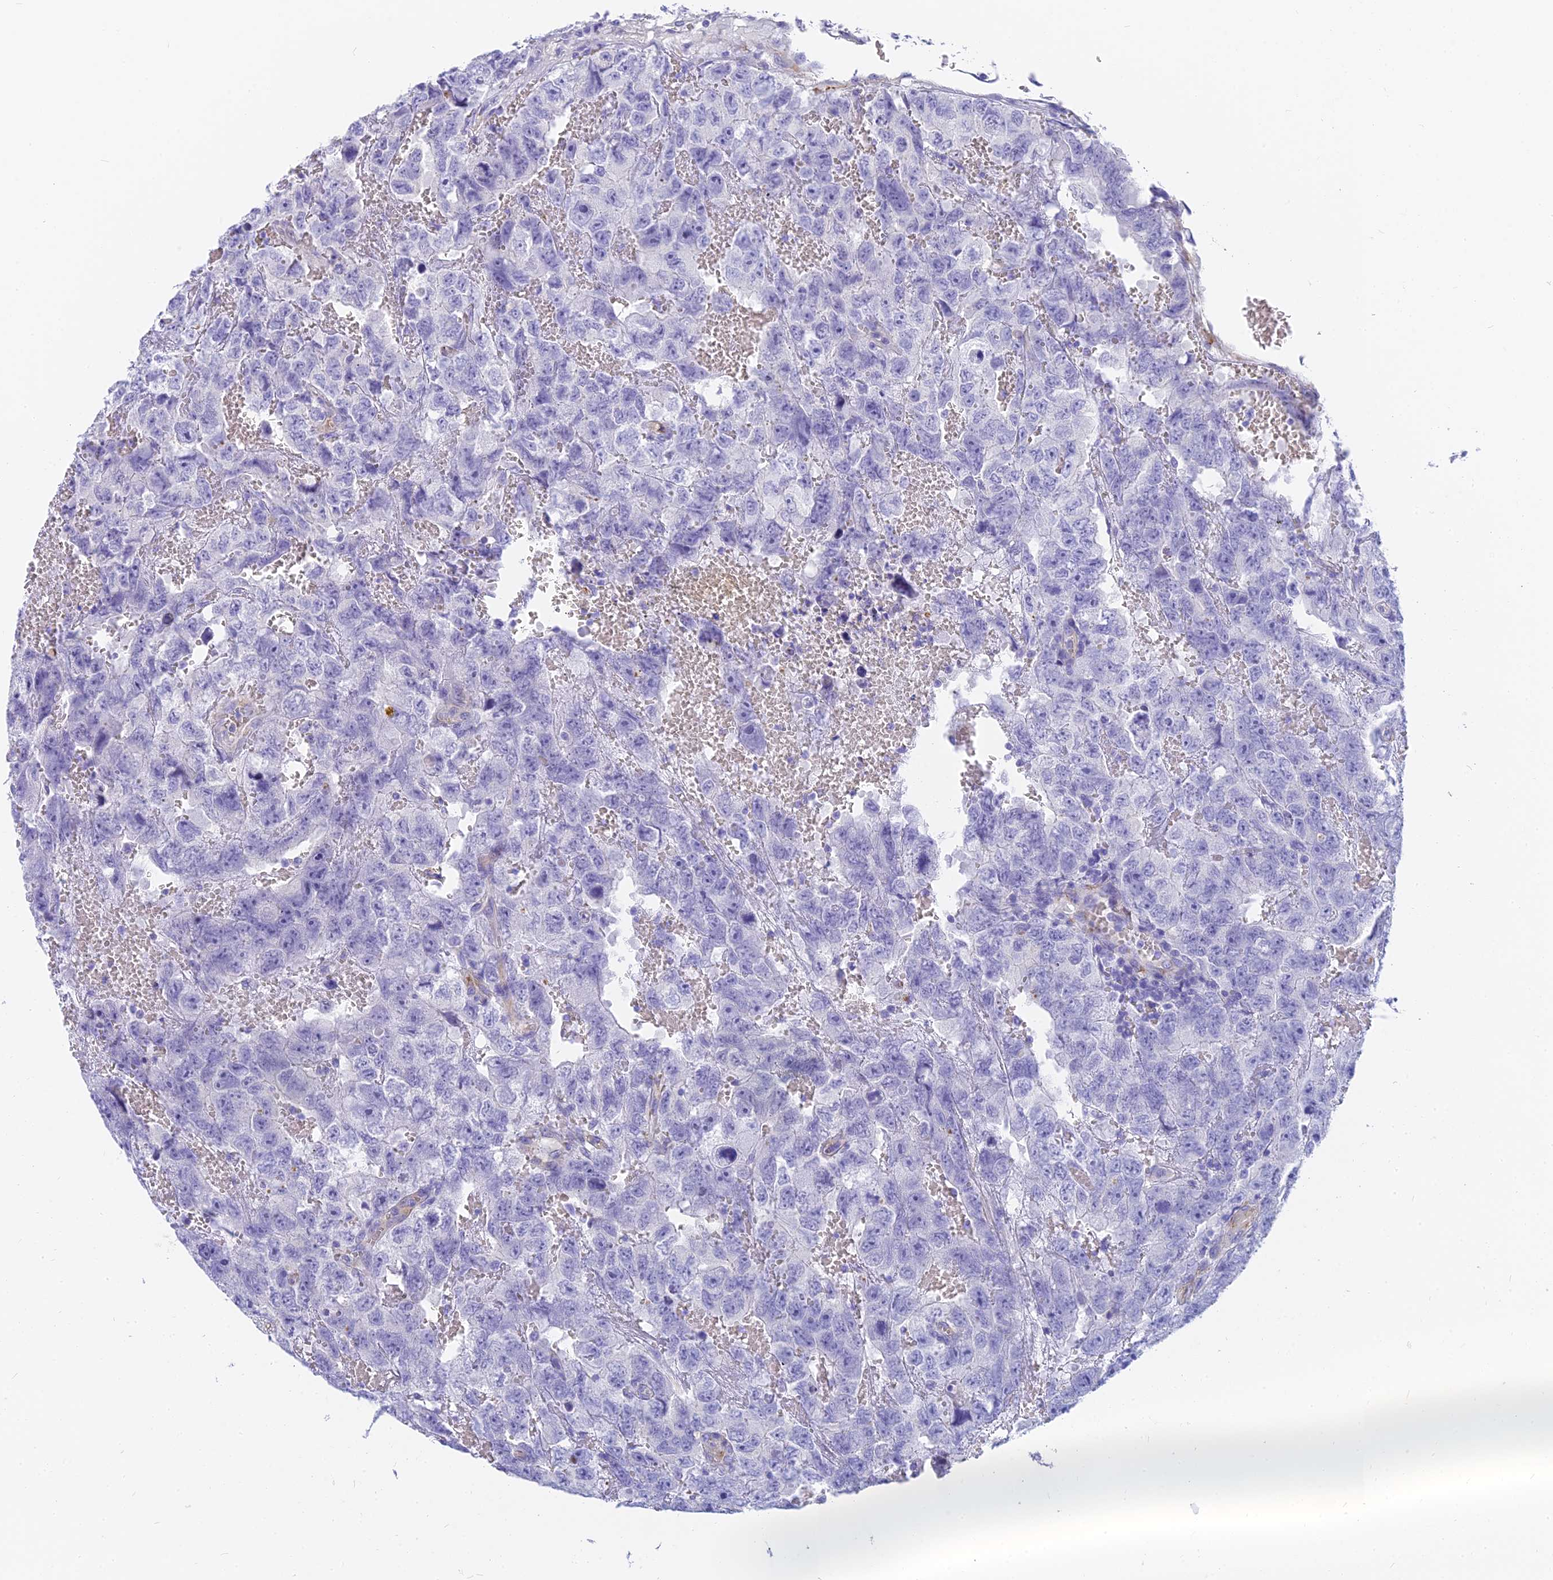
{"staining": {"intensity": "negative", "quantity": "none", "location": "none"}, "tissue": "testis cancer", "cell_type": "Tumor cells", "image_type": "cancer", "snomed": [{"axis": "morphology", "description": "Carcinoma, Embryonal, NOS"}, {"axis": "topography", "description": "Testis"}], "caption": "A high-resolution photomicrograph shows immunohistochemistry staining of embryonal carcinoma (testis), which demonstrates no significant positivity in tumor cells.", "gene": "SLC36A2", "patient": {"sex": "male", "age": 45}}